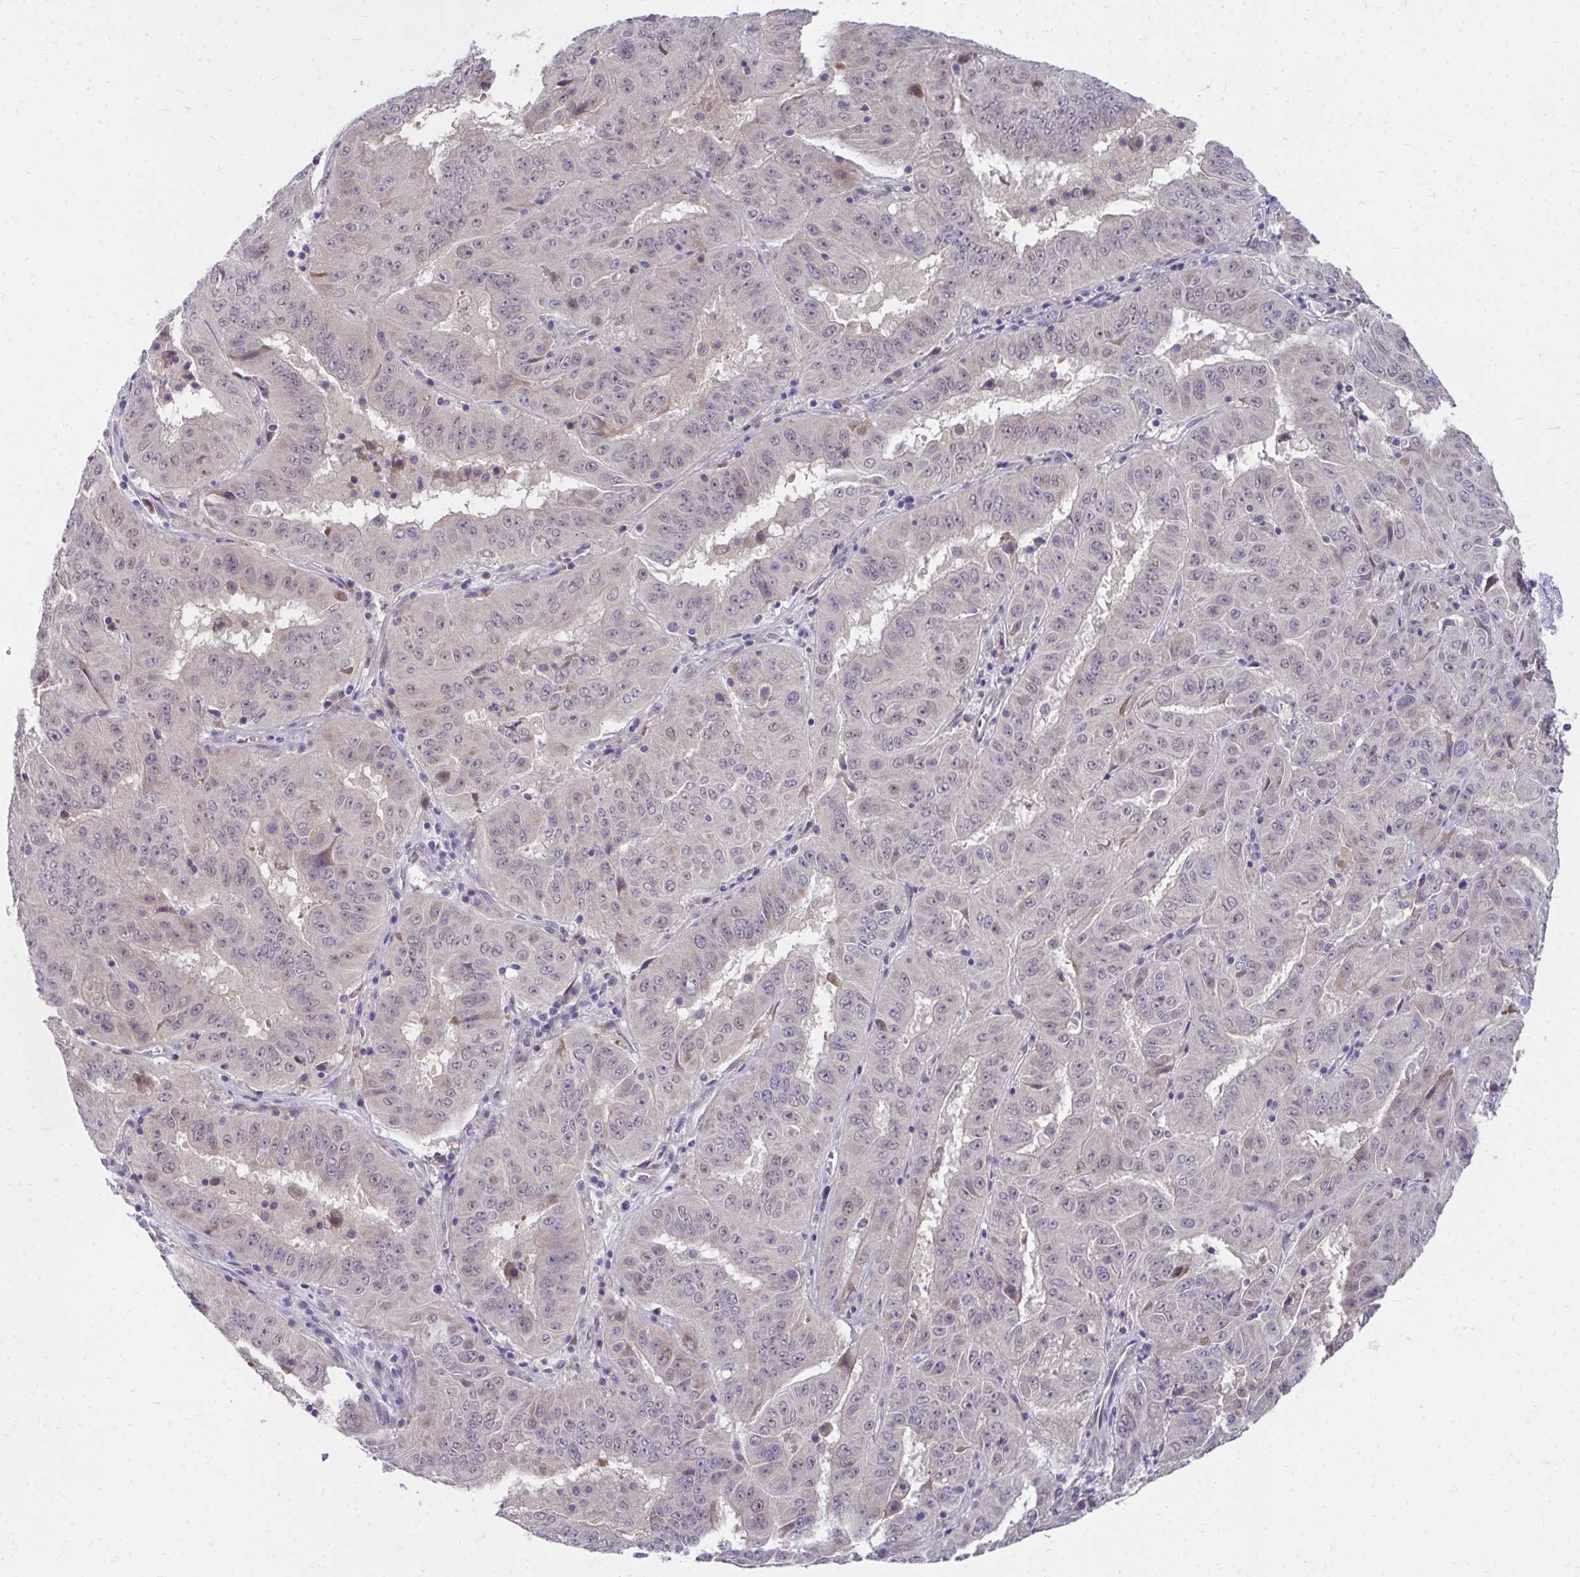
{"staining": {"intensity": "weak", "quantity": "<25%", "location": "nuclear"}, "tissue": "pancreatic cancer", "cell_type": "Tumor cells", "image_type": "cancer", "snomed": [{"axis": "morphology", "description": "Adenocarcinoma, NOS"}, {"axis": "topography", "description": "Pancreas"}], "caption": "Human pancreatic cancer stained for a protein using IHC reveals no expression in tumor cells.", "gene": "MROH8", "patient": {"sex": "male", "age": 63}}